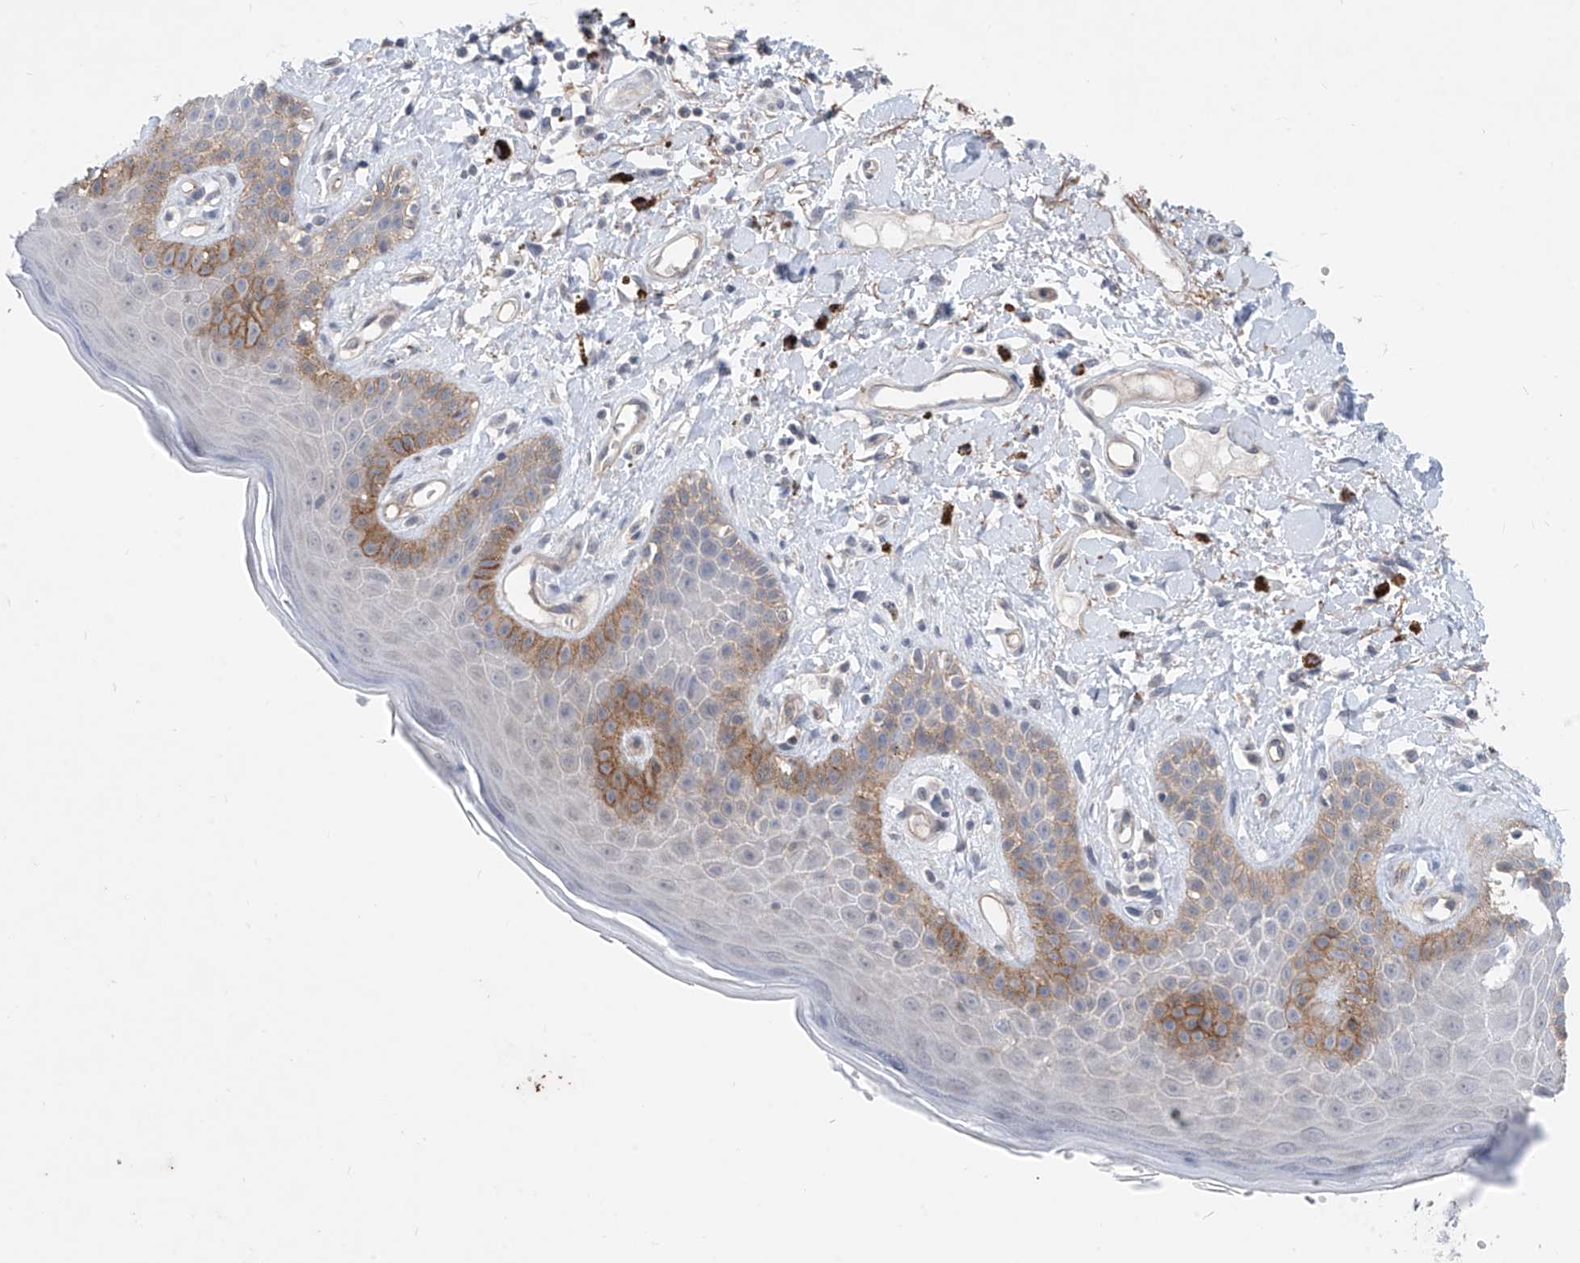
{"staining": {"intensity": "moderate", "quantity": "25%-75%", "location": "cytoplasmic/membranous"}, "tissue": "skin", "cell_type": "Epidermal cells", "image_type": "normal", "snomed": [{"axis": "morphology", "description": "Normal tissue, NOS"}, {"axis": "topography", "description": "Anal"}], "caption": "Skin stained with IHC shows moderate cytoplasmic/membranous positivity in about 25%-75% of epidermal cells.", "gene": "ABLIM2", "patient": {"sex": "female", "age": 78}}